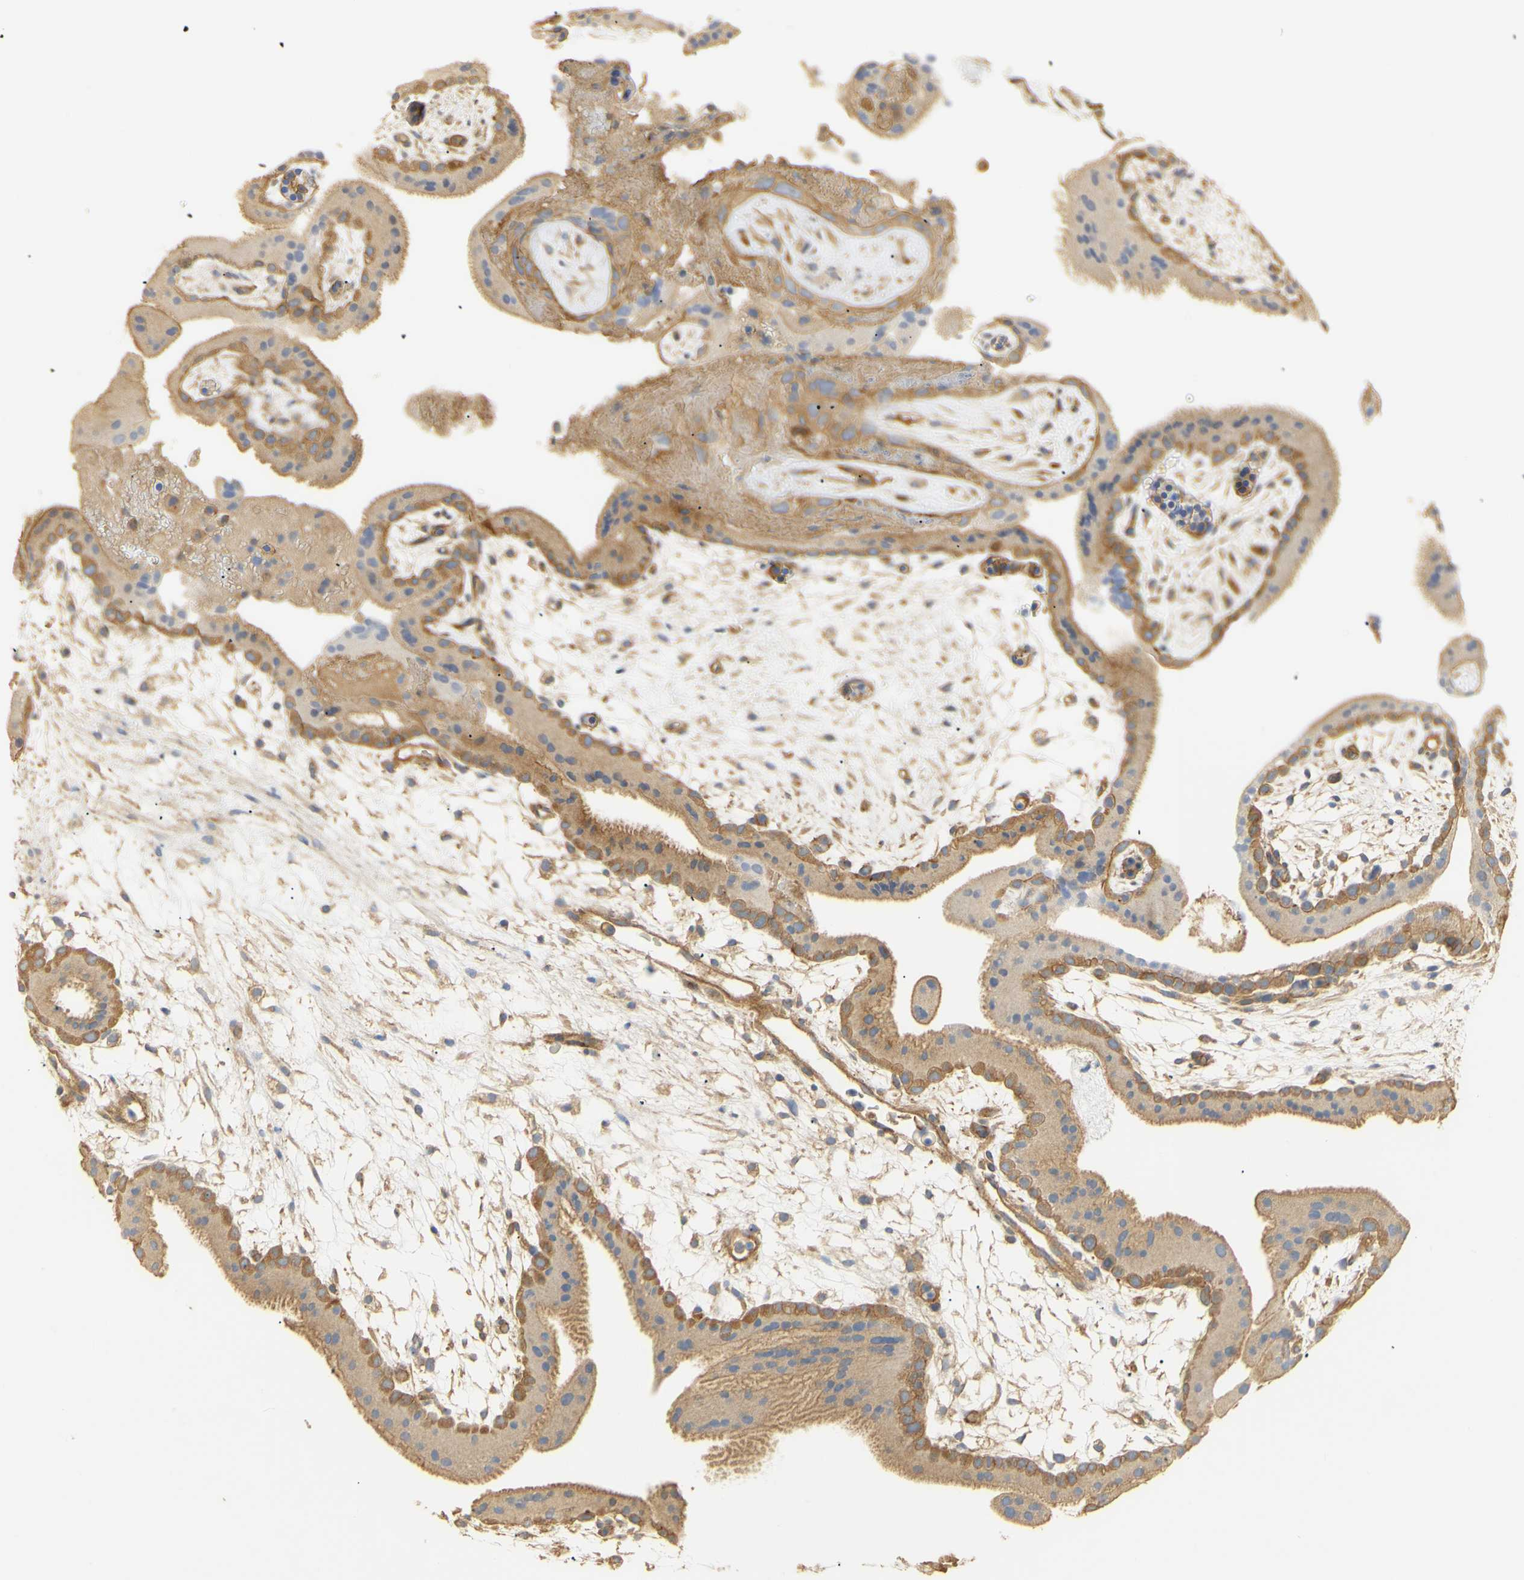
{"staining": {"intensity": "moderate", "quantity": ">75%", "location": "cytoplasmic/membranous"}, "tissue": "placenta", "cell_type": "Trophoblastic cells", "image_type": "normal", "snomed": [{"axis": "morphology", "description": "Normal tissue, NOS"}, {"axis": "topography", "description": "Placenta"}], "caption": "Immunohistochemistry (DAB) staining of normal placenta exhibits moderate cytoplasmic/membranous protein positivity in approximately >75% of trophoblastic cells.", "gene": "KCNE4", "patient": {"sex": "female", "age": 19}}